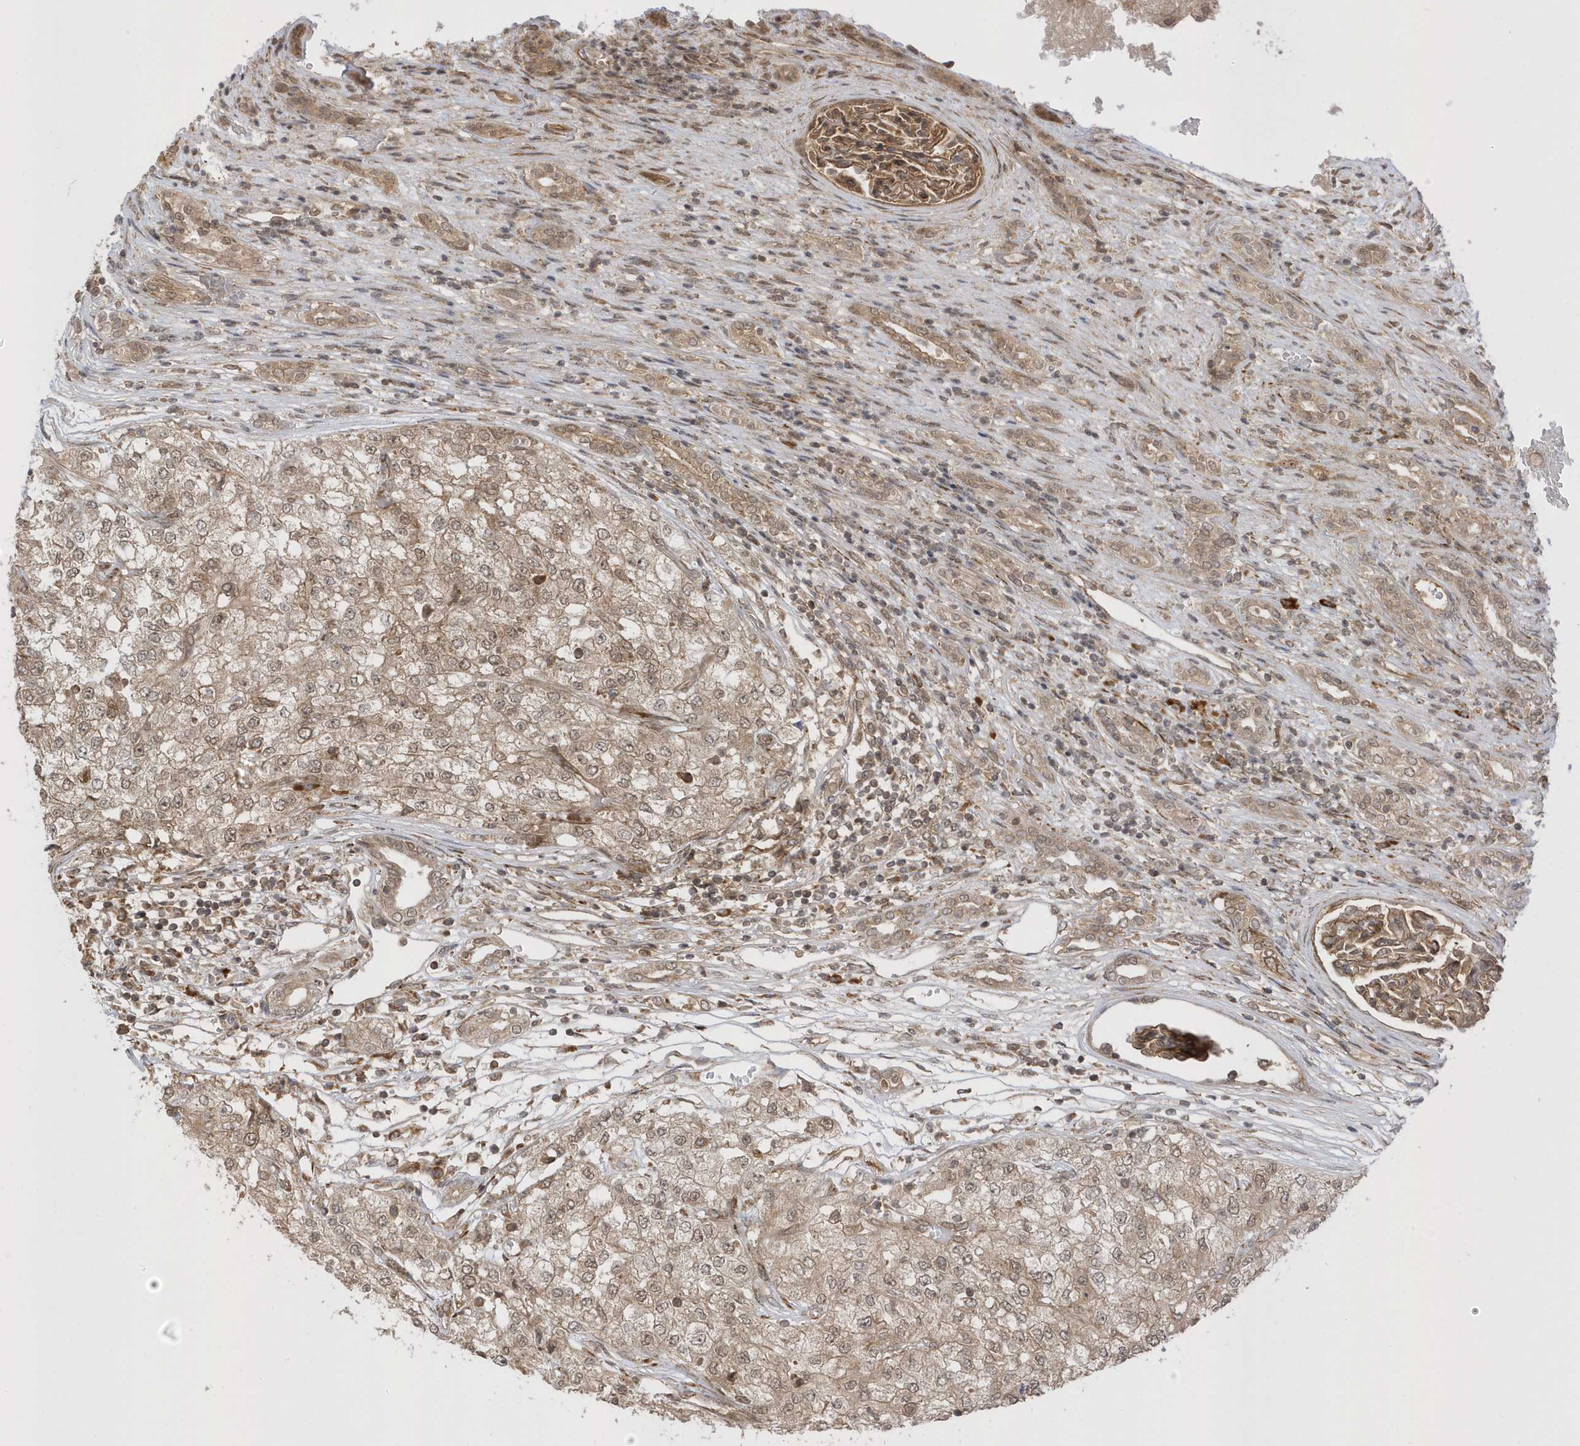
{"staining": {"intensity": "moderate", "quantity": ">75%", "location": "cytoplasmic/membranous,nuclear"}, "tissue": "renal cancer", "cell_type": "Tumor cells", "image_type": "cancer", "snomed": [{"axis": "morphology", "description": "Adenocarcinoma, NOS"}, {"axis": "topography", "description": "Kidney"}], "caption": "Renal adenocarcinoma stained with a brown dye exhibits moderate cytoplasmic/membranous and nuclear positive staining in approximately >75% of tumor cells.", "gene": "METTL21A", "patient": {"sex": "female", "age": 54}}